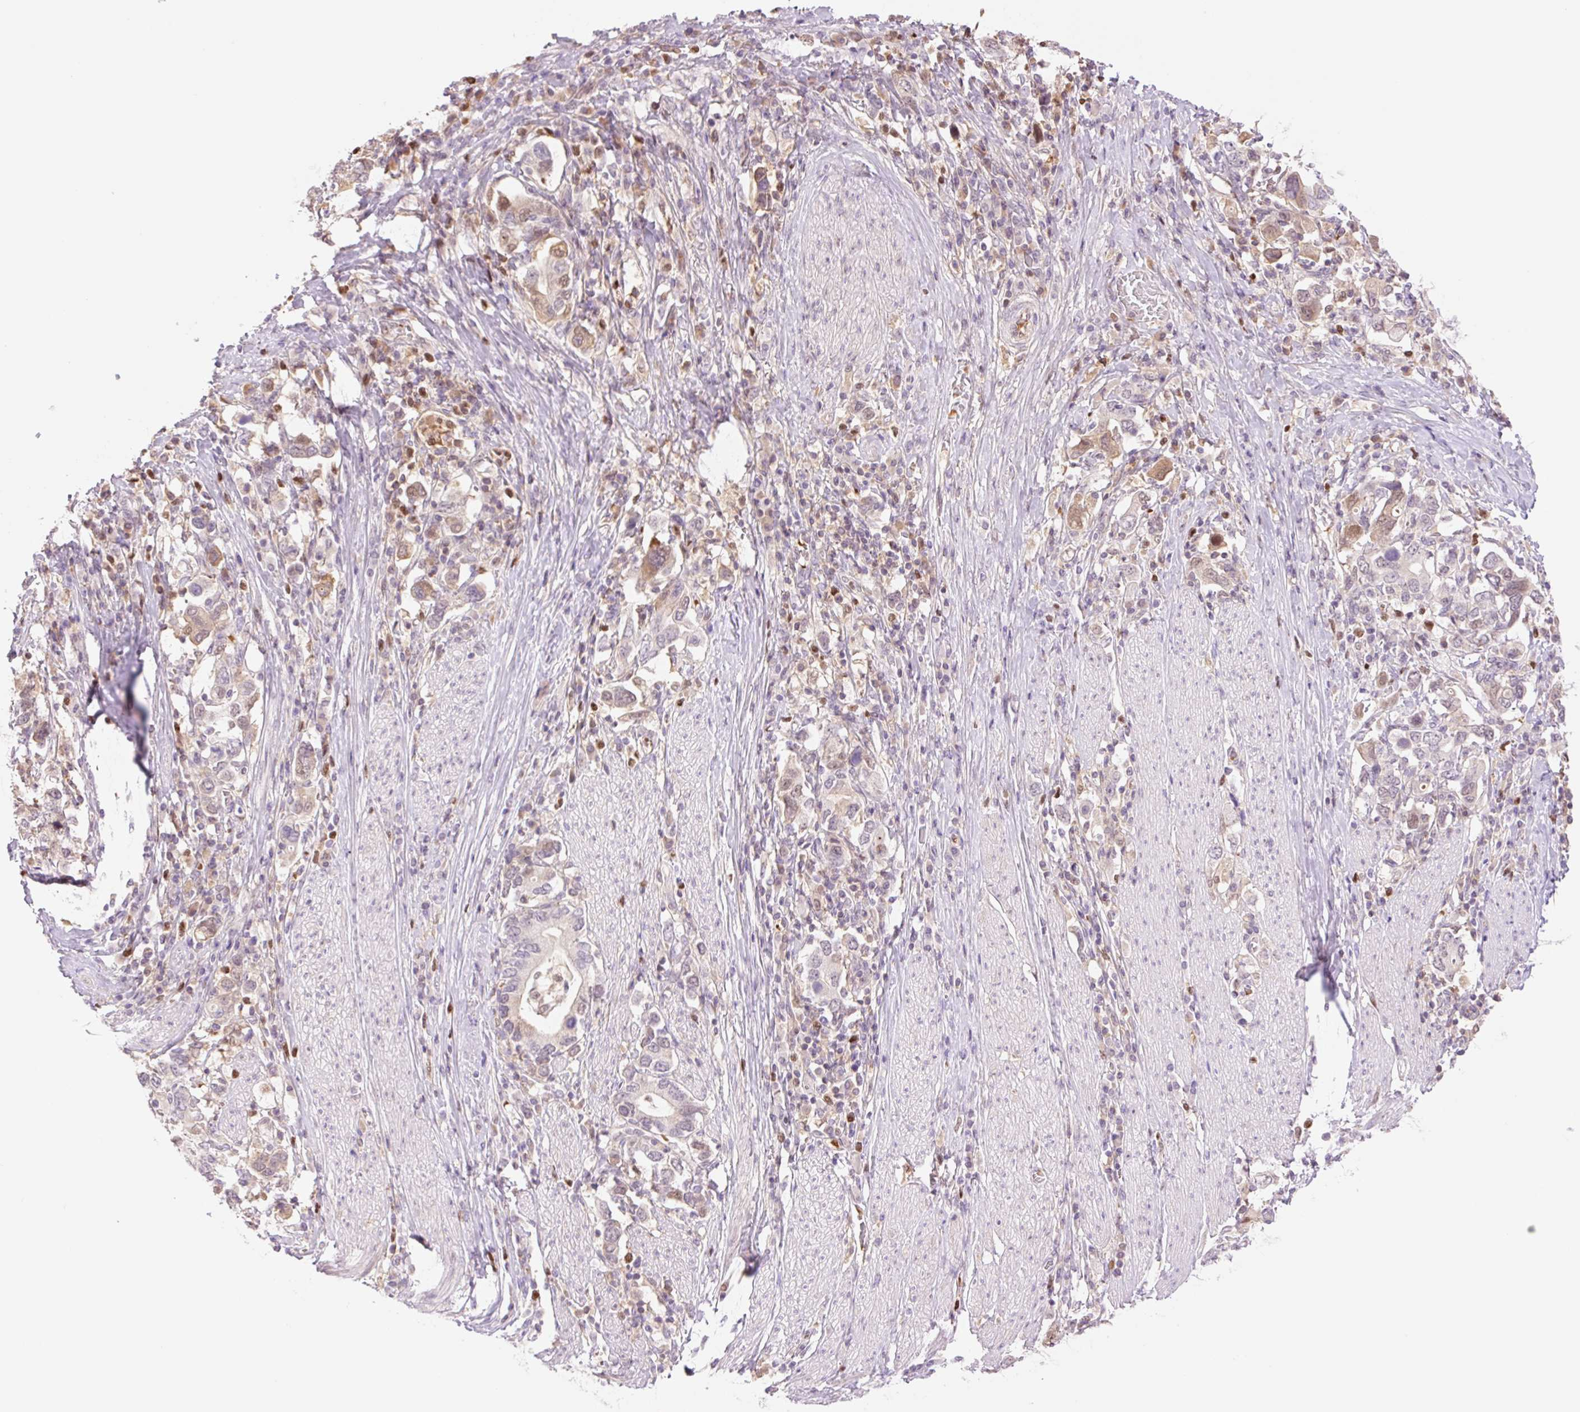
{"staining": {"intensity": "weak", "quantity": "<25%", "location": "cytoplasmic/membranous,nuclear"}, "tissue": "stomach cancer", "cell_type": "Tumor cells", "image_type": "cancer", "snomed": [{"axis": "morphology", "description": "Adenocarcinoma, NOS"}, {"axis": "topography", "description": "Stomach, upper"}, {"axis": "topography", "description": "Stomach"}], "caption": "IHC histopathology image of human stomach cancer stained for a protein (brown), which exhibits no staining in tumor cells.", "gene": "HEBP1", "patient": {"sex": "male", "age": 62}}